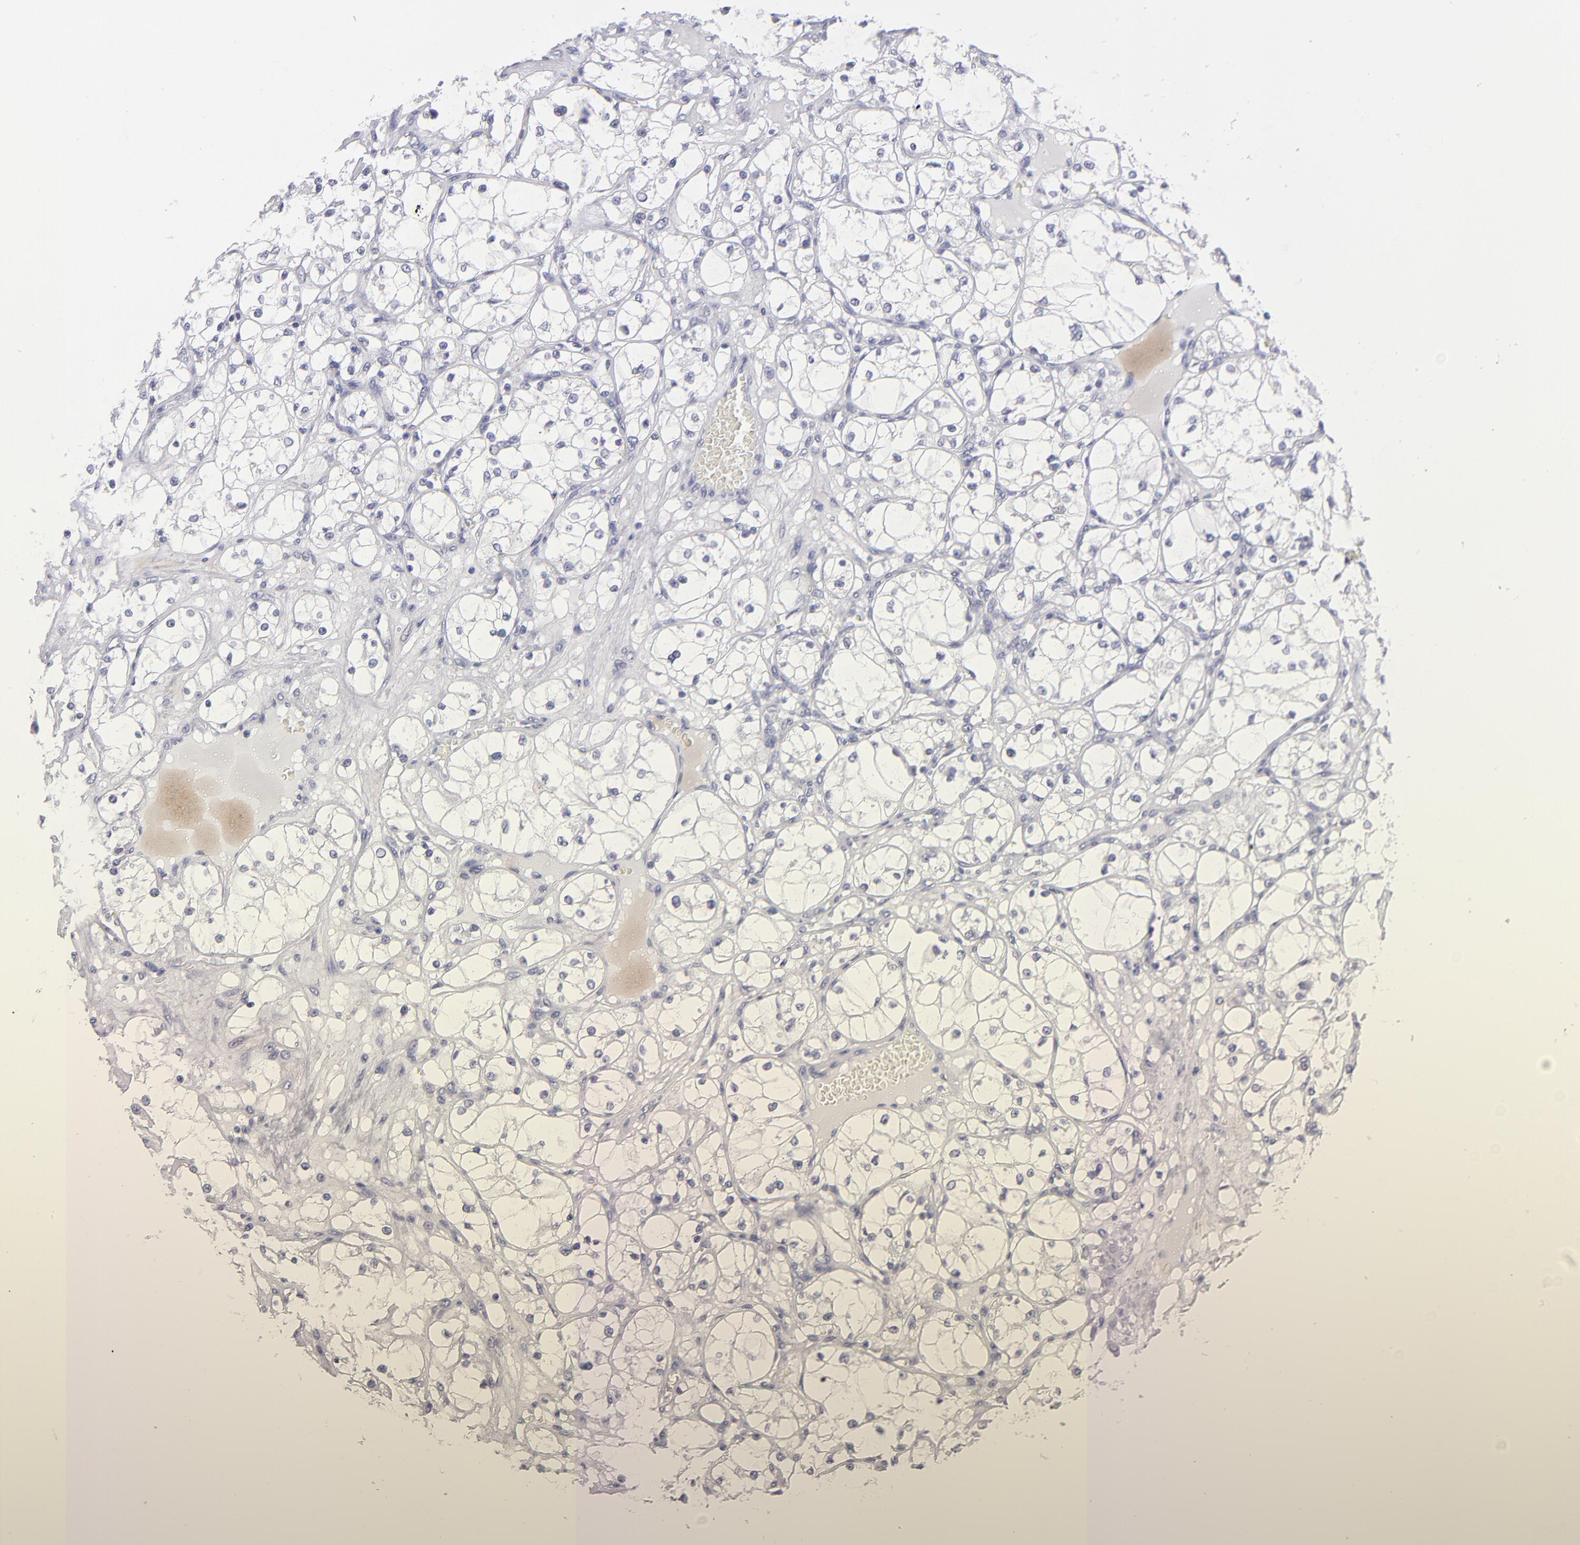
{"staining": {"intensity": "negative", "quantity": "none", "location": "none"}, "tissue": "renal cancer", "cell_type": "Tumor cells", "image_type": "cancer", "snomed": [{"axis": "morphology", "description": "Adenocarcinoma, NOS"}, {"axis": "topography", "description": "Kidney"}], "caption": "Tumor cells show no significant protein staining in adenocarcinoma (renal). (DAB (3,3'-diaminobenzidine) immunohistochemistry (IHC) with hematoxylin counter stain).", "gene": "CALR", "patient": {"sex": "male", "age": 61}}